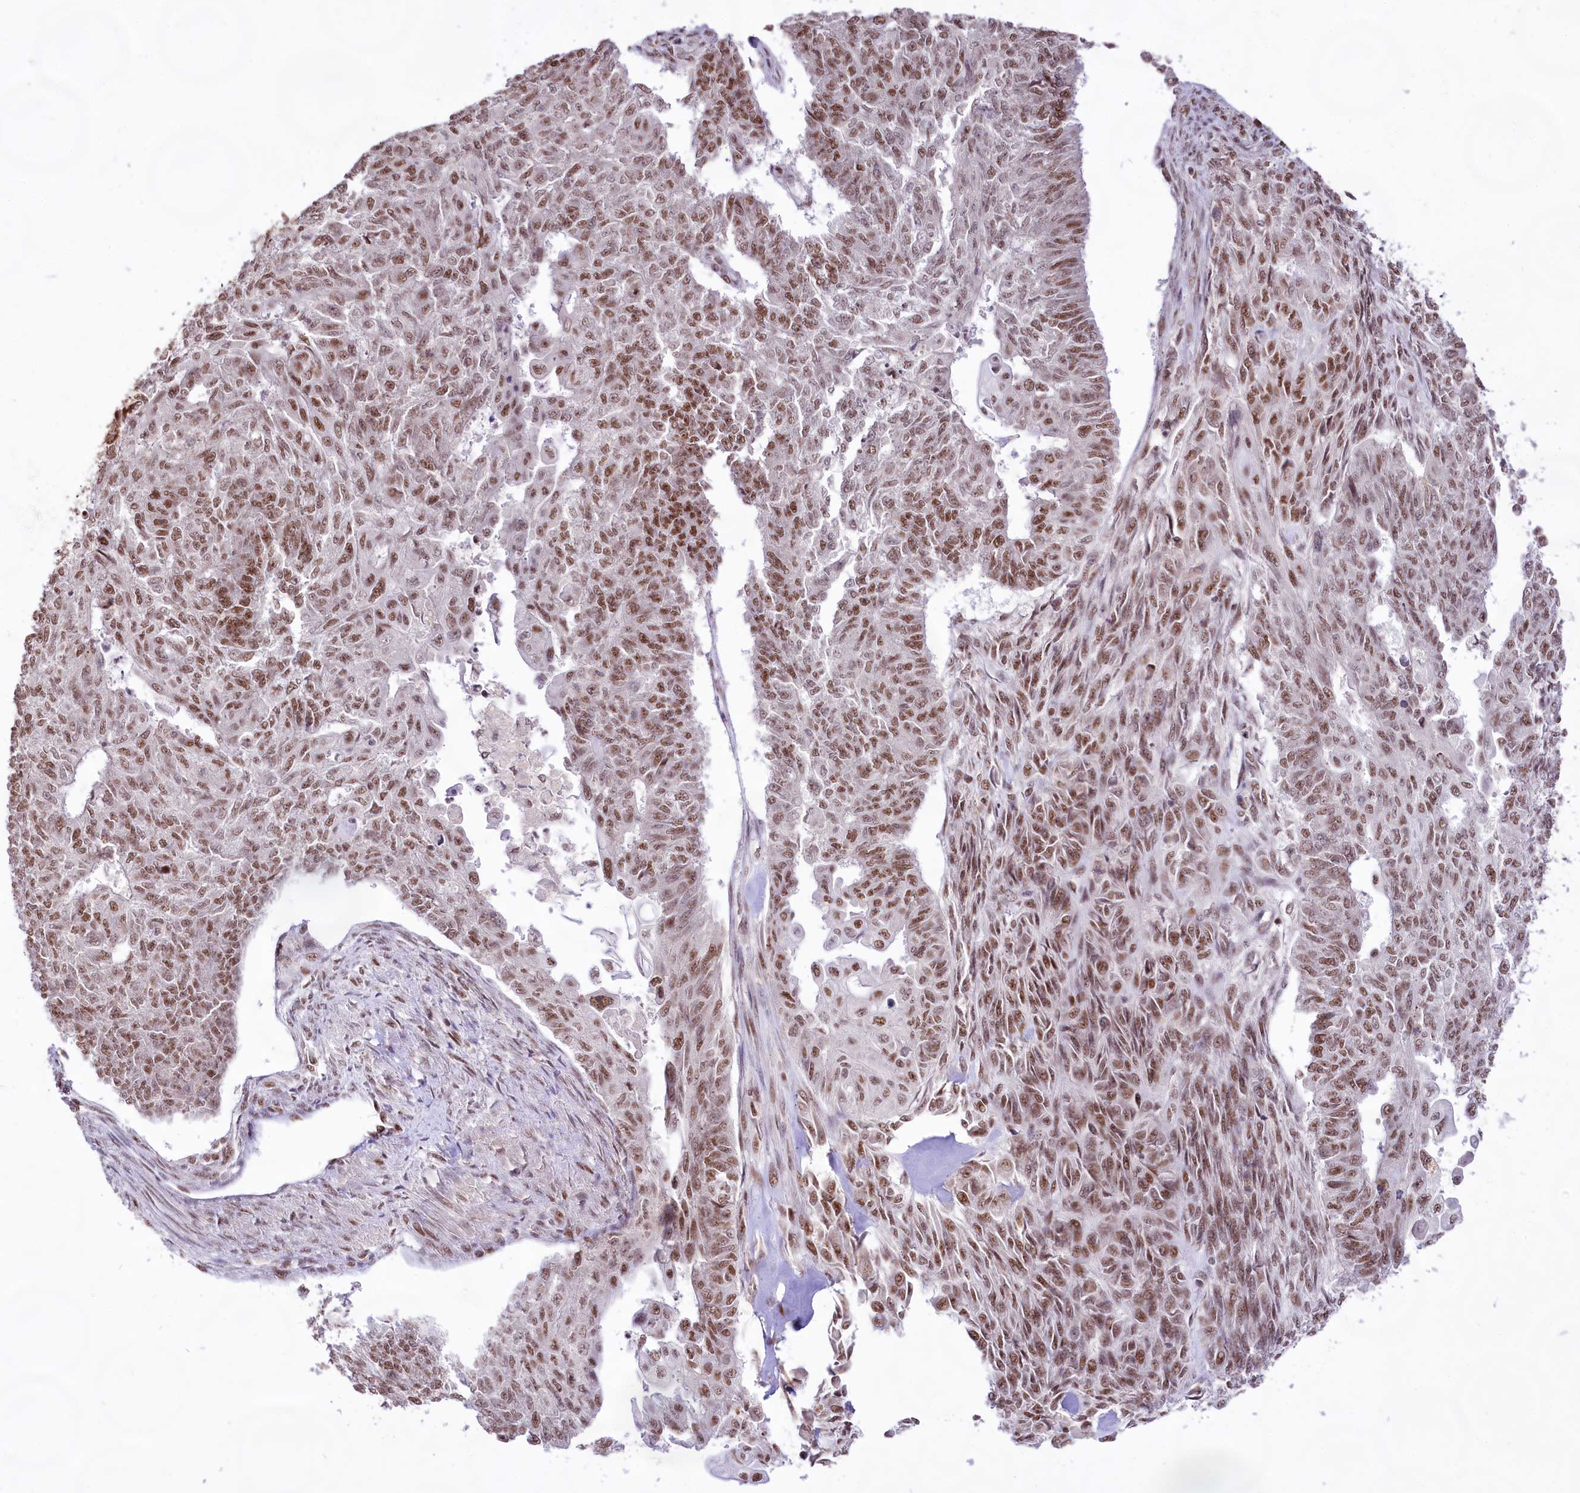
{"staining": {"intensity": "moderate", "quantity": ">75%", "location": "nuclear"}, "tissue": "endometrial cancer", "cell_type": "Tumor cells", "image_type": "cancer", "snomed": [{"axis": "morphology", "description": "Adenocarcinoma, NOS"}, {"axis": "topography", "description": "Endometrium"}], "caption": "A medium amount of moderate nuclear staining is identified in approximately >75% of tumor cells in endometrial cancer tissue.", "gene": "HIRA", "patient": {"sex": "female", "age": 32}}